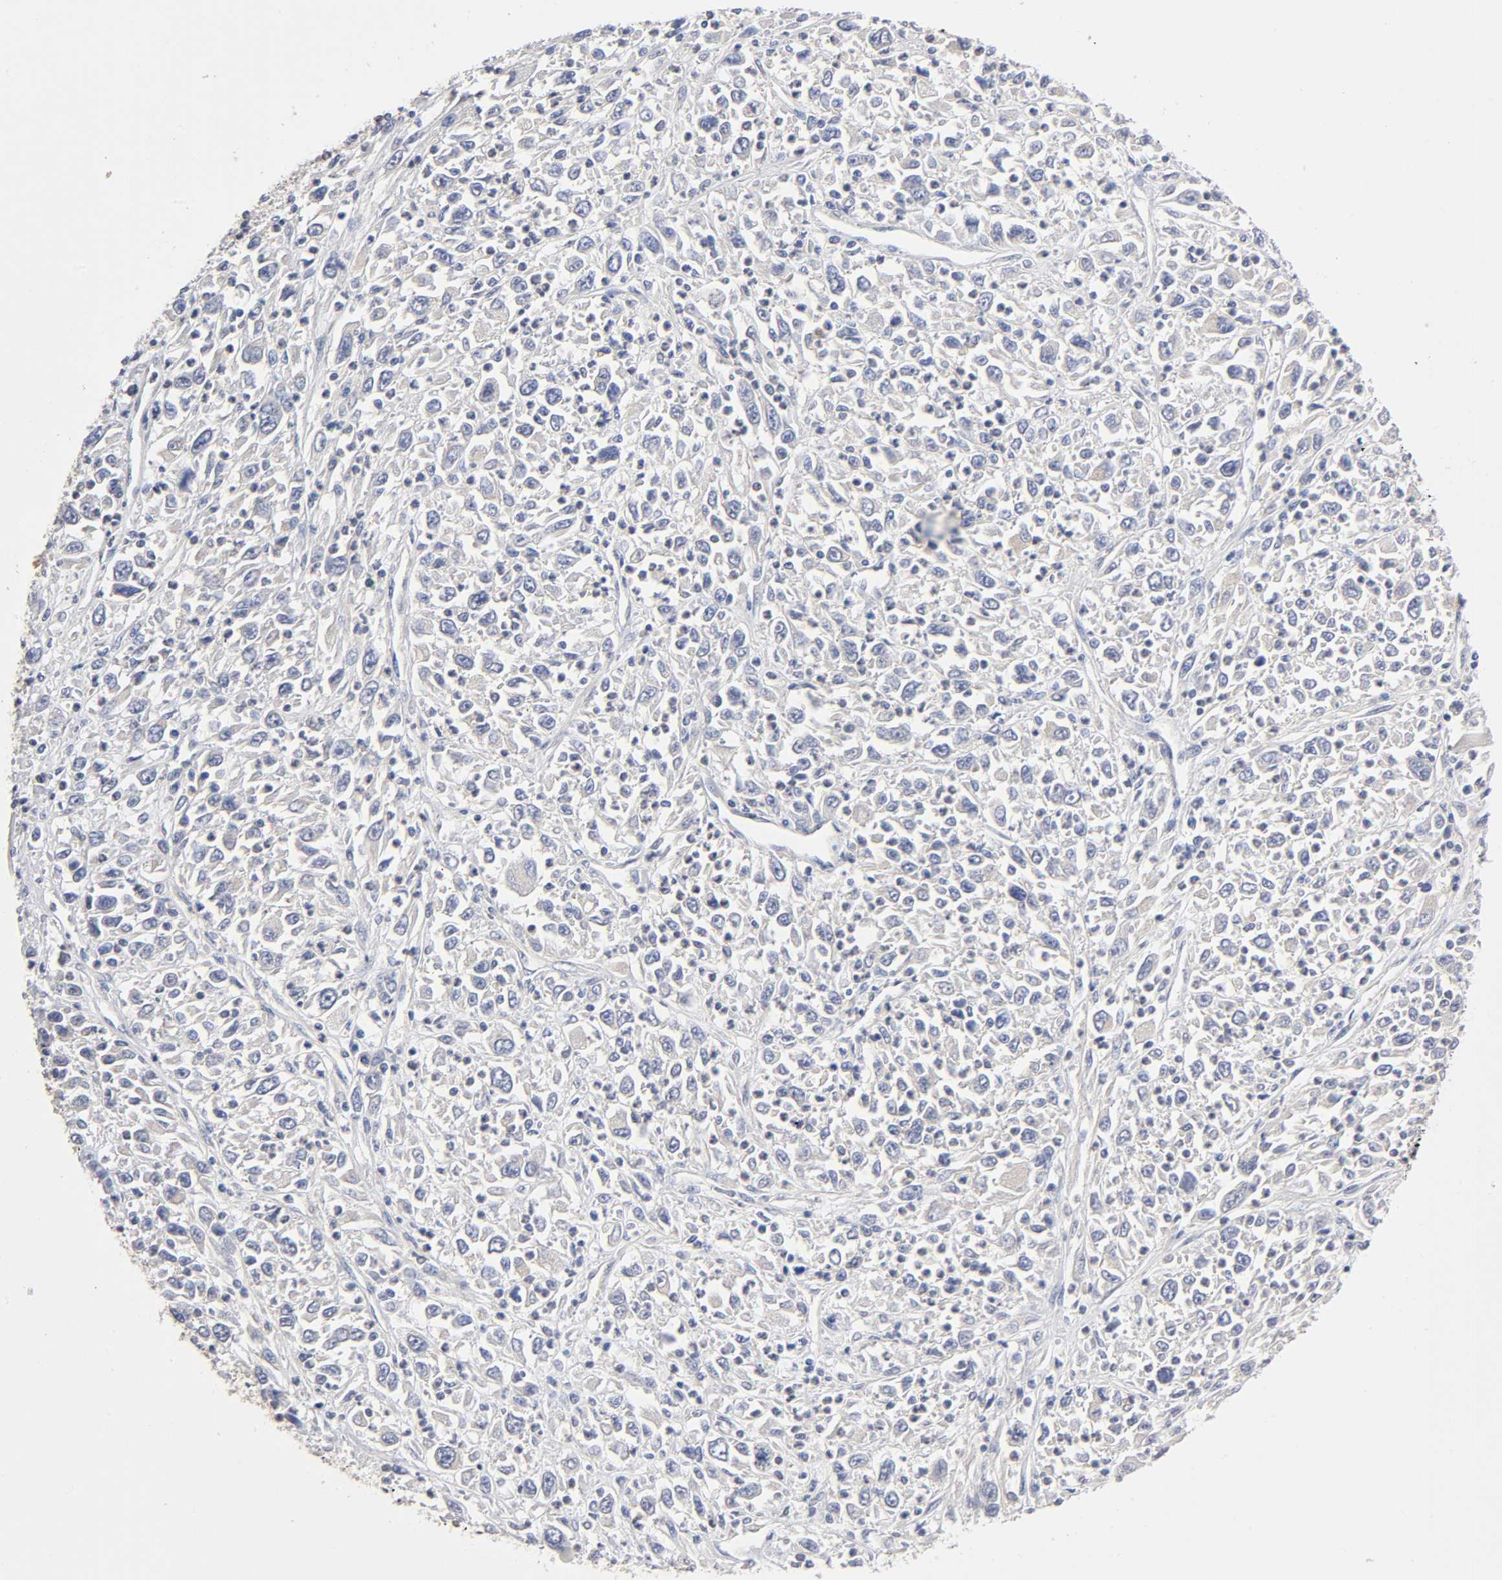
{"staining": {"intensity": "weak", "quantity": "25%-75%", "location": "cytoplasmic/membranous"}, "tissue": "melanoma", "cell_type": "Tumor cells", "image_type": "cancer", "snomed": [{"axis": "morphology", "description": "Malignant melanoma, Metastatic site"}, {"axis": "topography", "description": "Skin"}], "caption": "Brown immunohistochemical staining in human melanoma exhibits weak cytoplasmic/membranous expression in about 25%-75% of tumor cells.", "gene": "STRN3", "patient": {"sex": "female", "age": 56}}